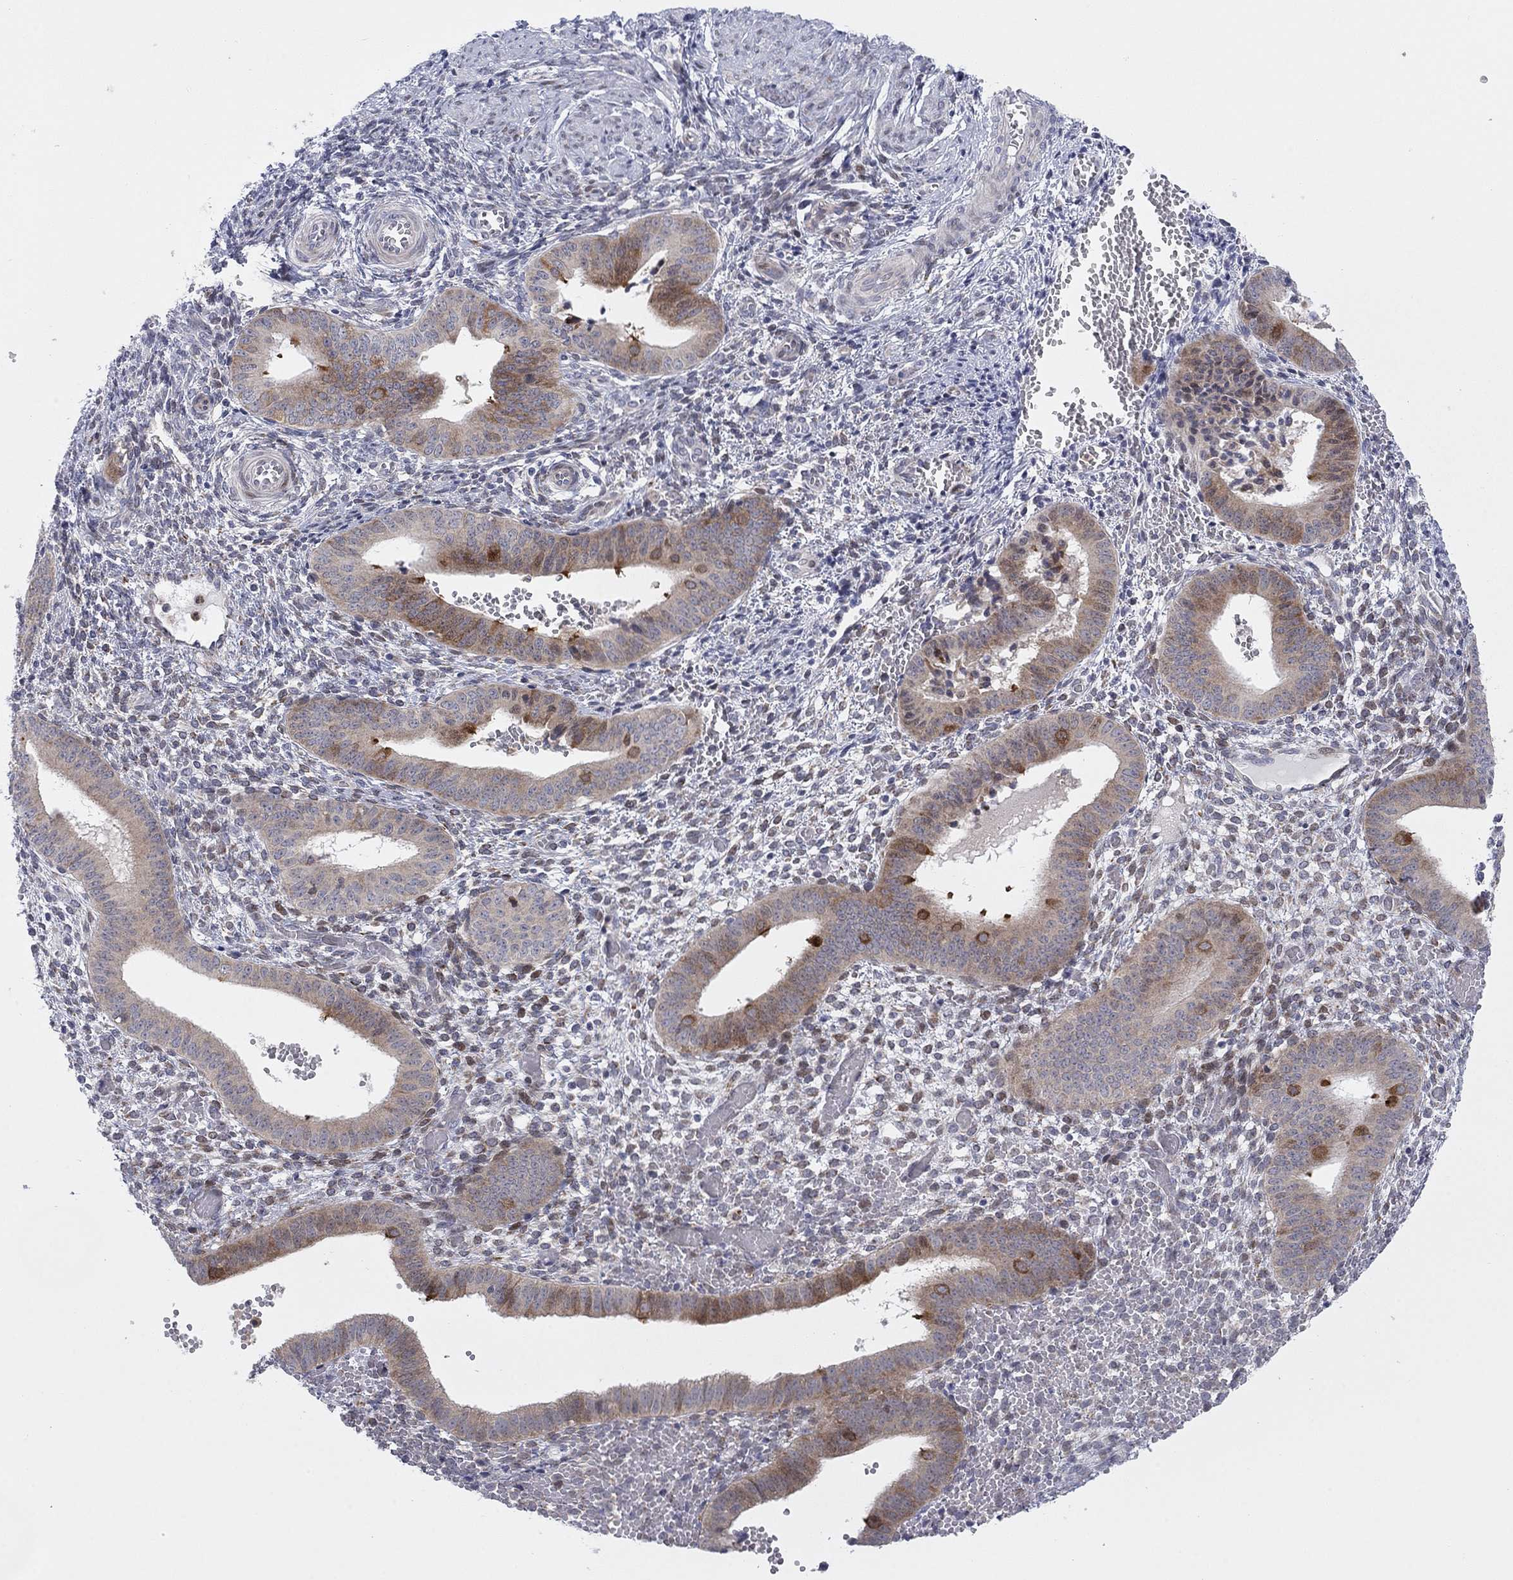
{"staining": {"intensity": "negative", "quantity": "none", "location": "none"}, "tissue": "endometrium", "cell_type": "Cells in endometrial stroma", "image_type": "normal", "snomed": [{"axis": "morphology", "description": "Normal tissue, NOS"}, {"axis": "topography", "description": "Endometrium"}], "caption": "There is no significant positivity in cells in endometrial stroma of endometrium. Nuclei are stained in blue.", "gene": "TTC21B", "patient": {"sex": "female", "age": 42}}